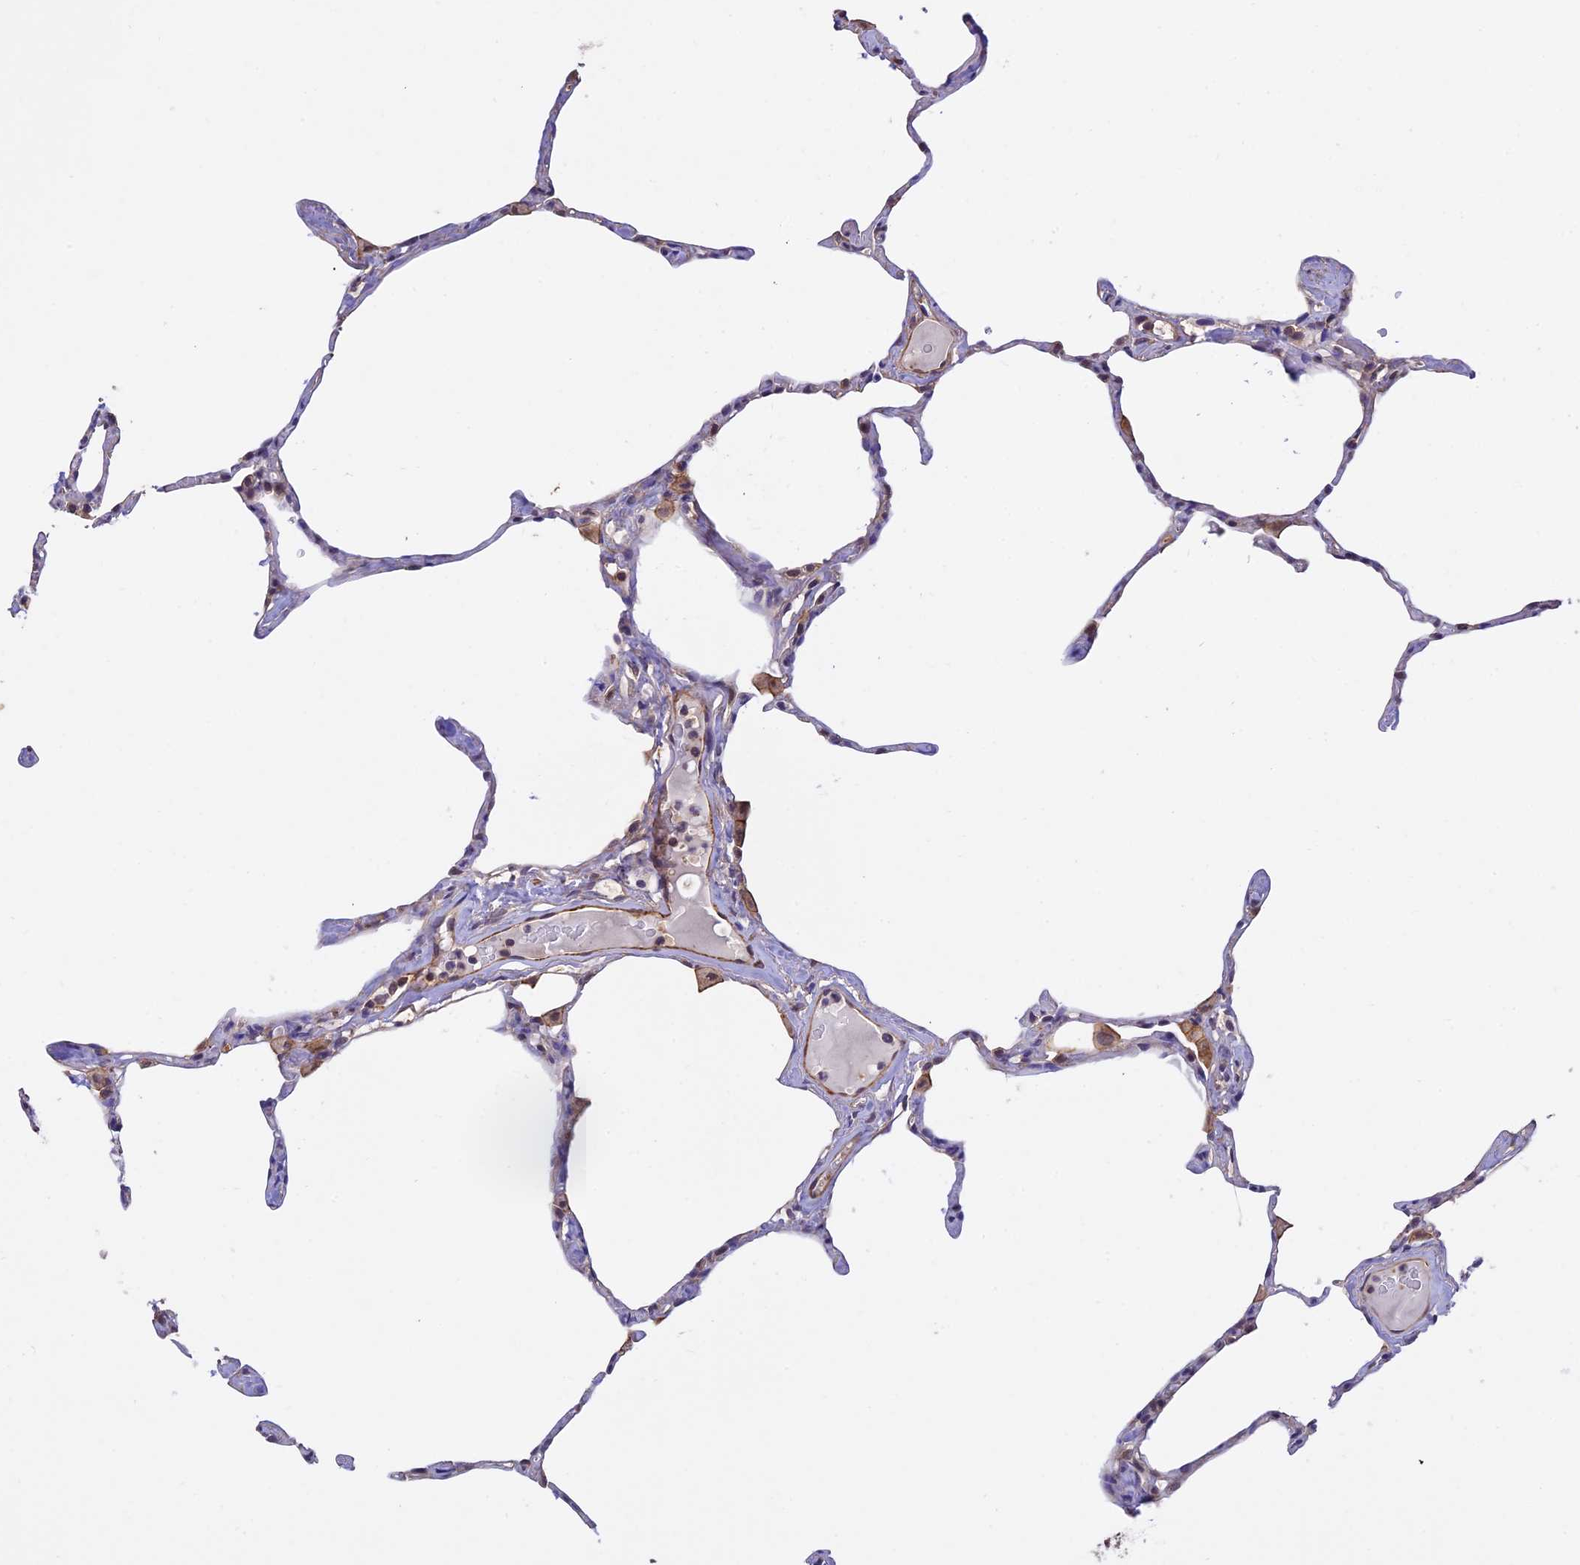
{"staining": {"intensity": "negative", "quantity": "none", "location": "none"}, "tissue": "lung", "cell_type": "Alveolar cells", "image_type": "normal", "snomed": [{"axis": "morphology", "description": "Normal tissue, NOS"}, {"axis": "topography", "description": "Lung"}], "caption": "This is a image of immunohistochemistry (IHC) staining of benign lung, which shows no staining in alveolar cells.", "gene": "PSMB3", "patient": {"sex": "male", "age": 65}}